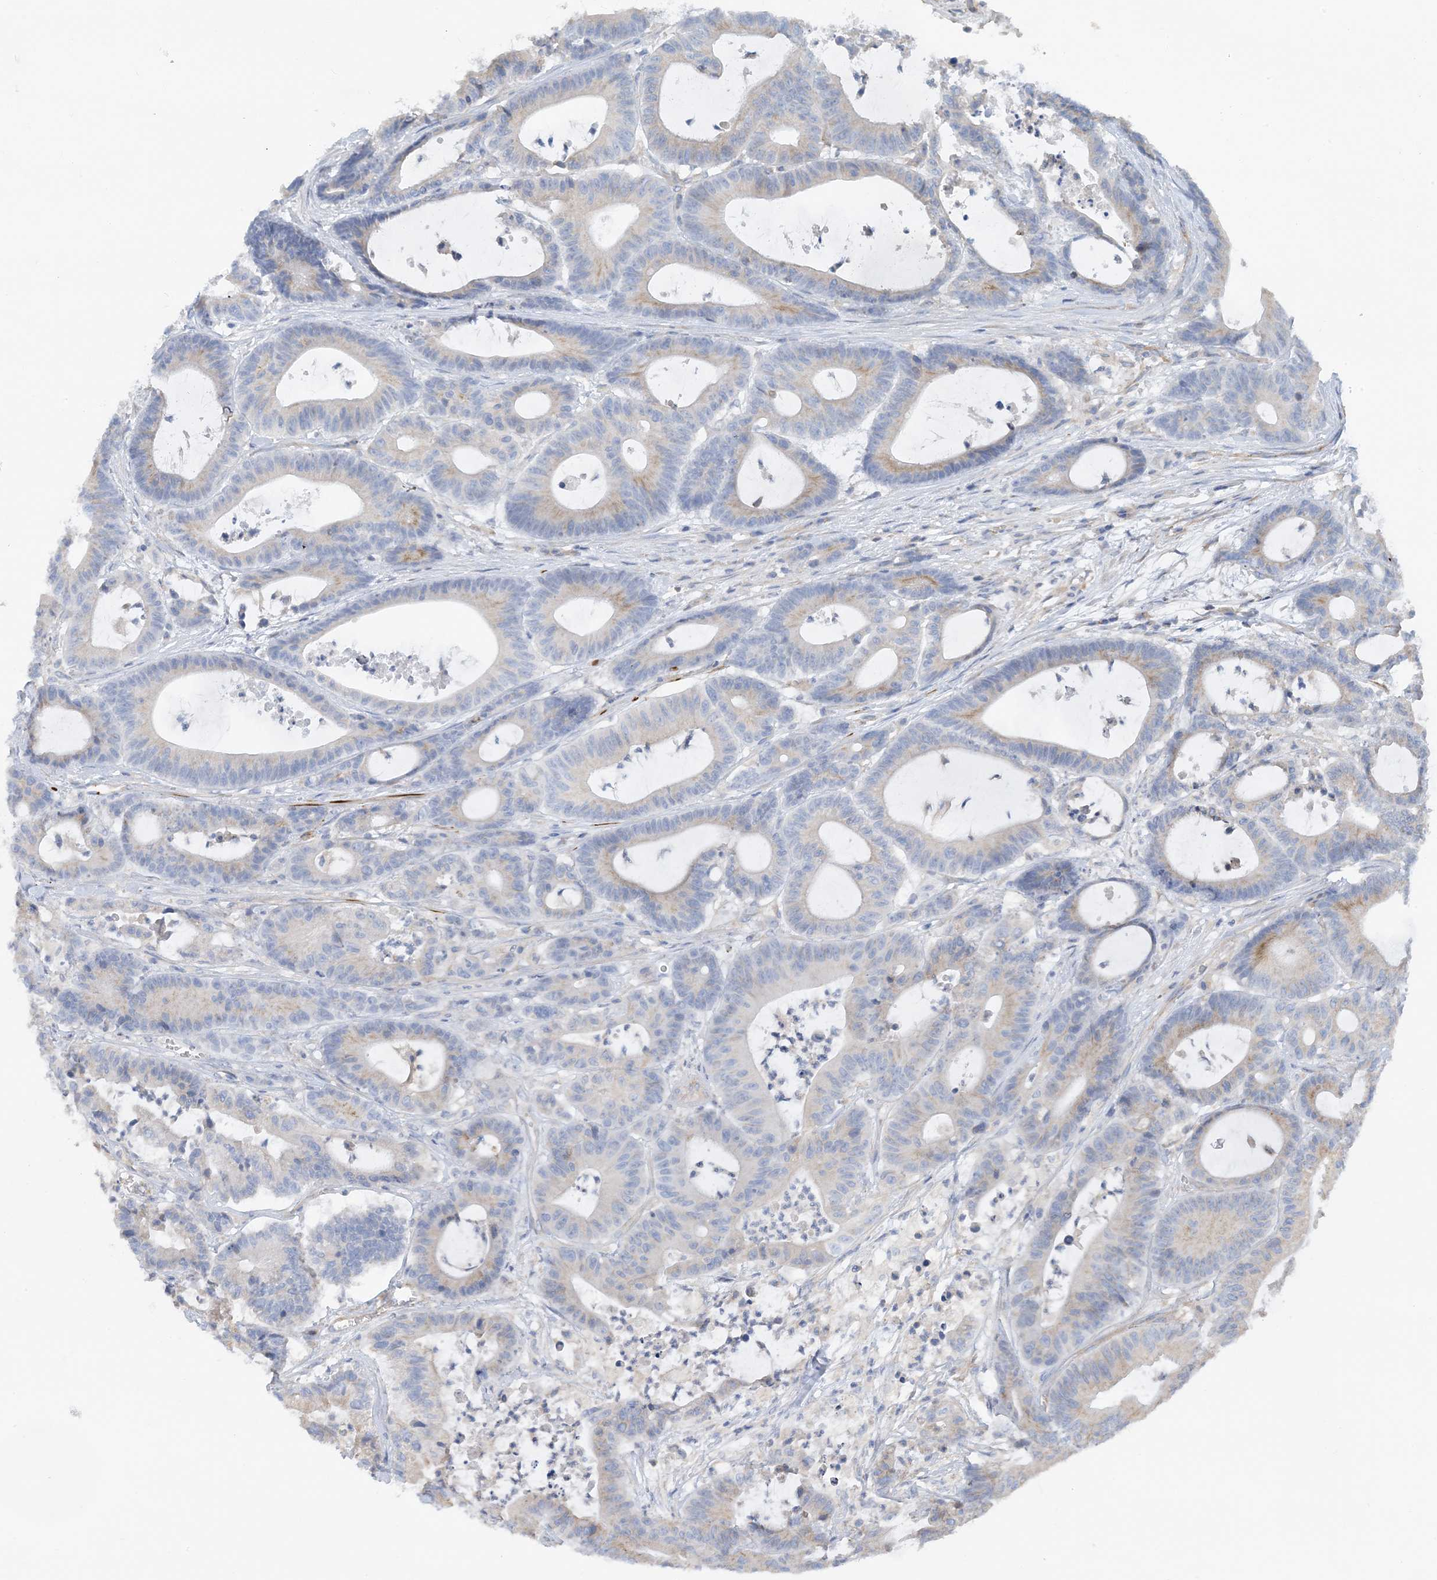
{"staining": {"intensity": "weak", "quantity": "<25%", "location": "cytoplasmic/membranous"}, "tissue": "colorectal cancer", "cell_type": "Tumor cells", "image_type": "cancer", "snomed": [{"axis": "morphology", "description": "Adenocarcinoma, NOS"}, {"axis": "topography", "description": "Colon"}], "caption": "The histopathology image exhibits no staining of tumor cells in colorectal cancer (adenocarcinoma).", "gene": "CALHM5", "patient": {"sex": "female", "age": 84}}